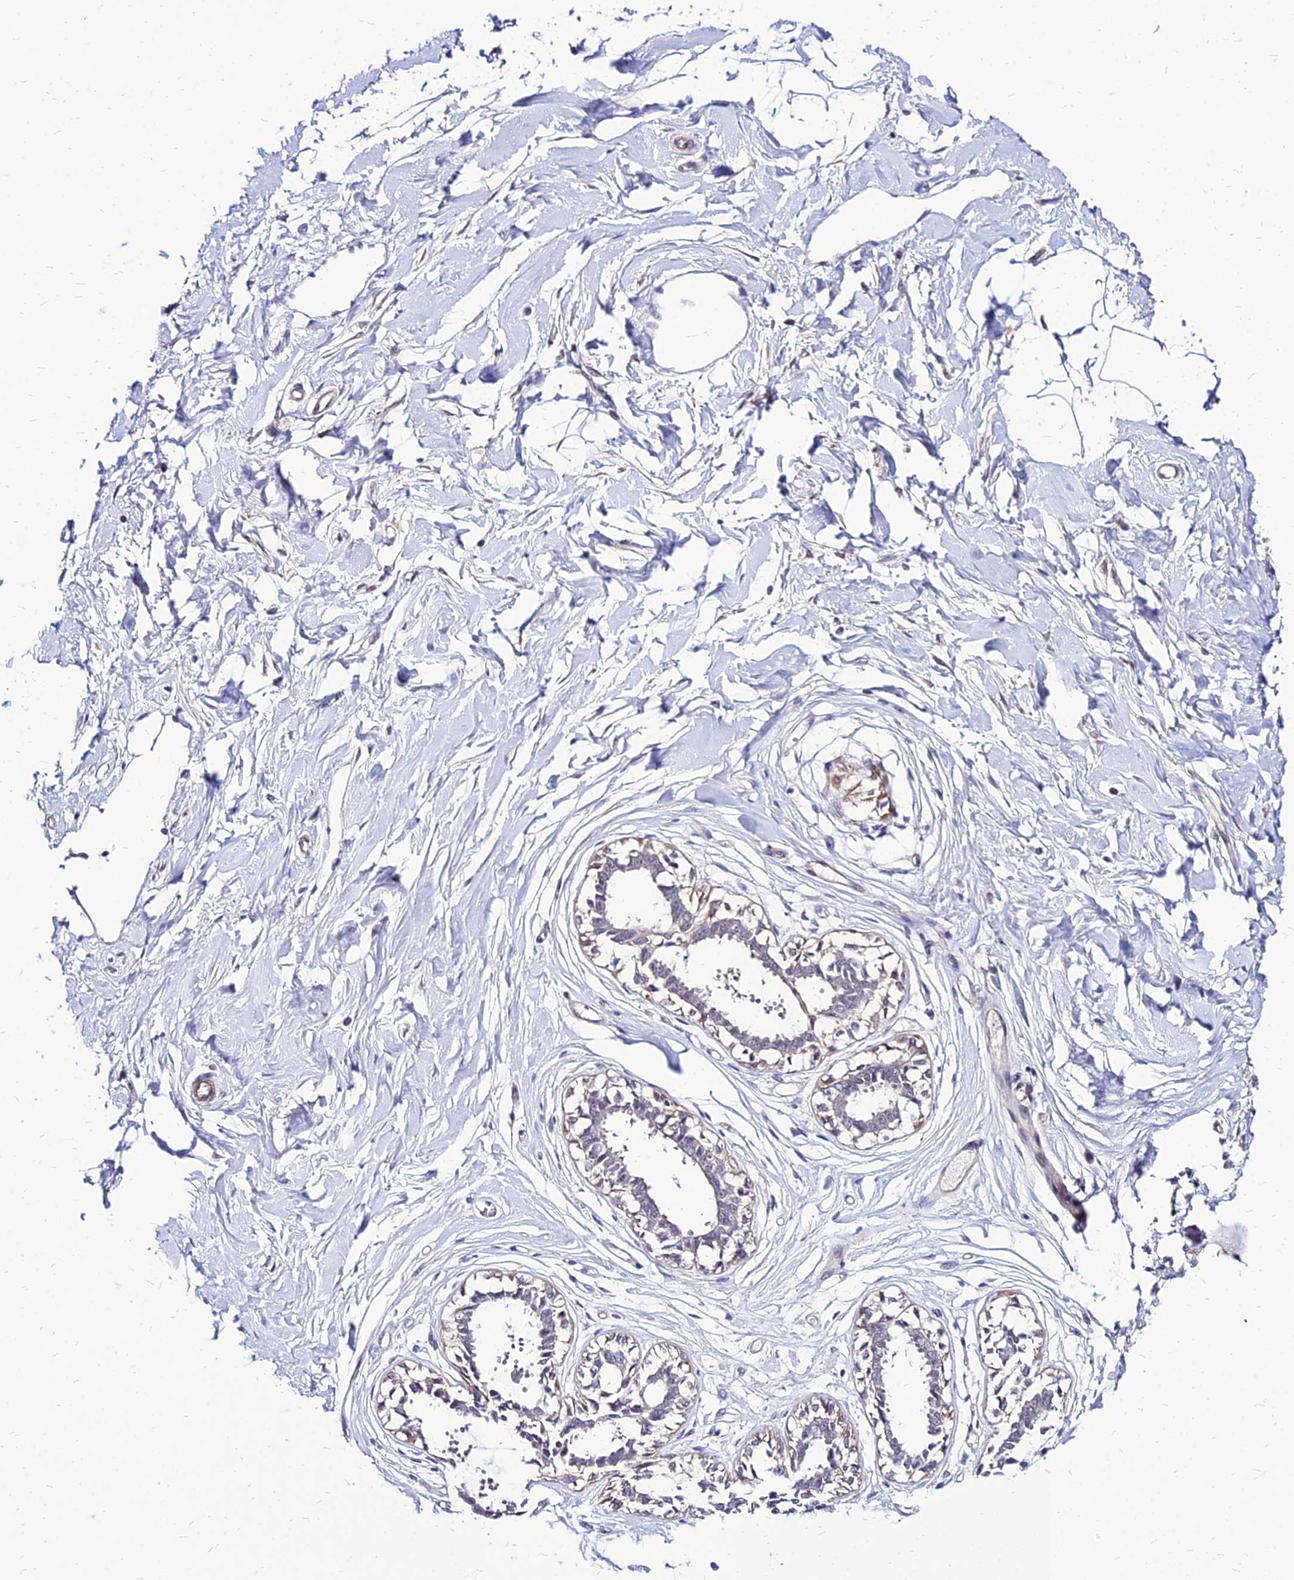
{"staining": {"intensity": "weak", "quantity": ">75%", "location": "cytoplasmic/membranous"}, "tissue": "breast", "cell_type": "Adipocytes", "image_type": "normal", "snomed": [{"axis": "morphology", "description": "Normal tissue, NOS"}, {"axis": "topography", "description": "Breast"}], "caption": "About >75% of adipocytes in benign human breast demonstrate weak cytoplasmic/membranous protein staining as visualized by brown immunohistochemical staining.", "gene": "YEATS2", "patient": {"sex": "female", "age": 45}}